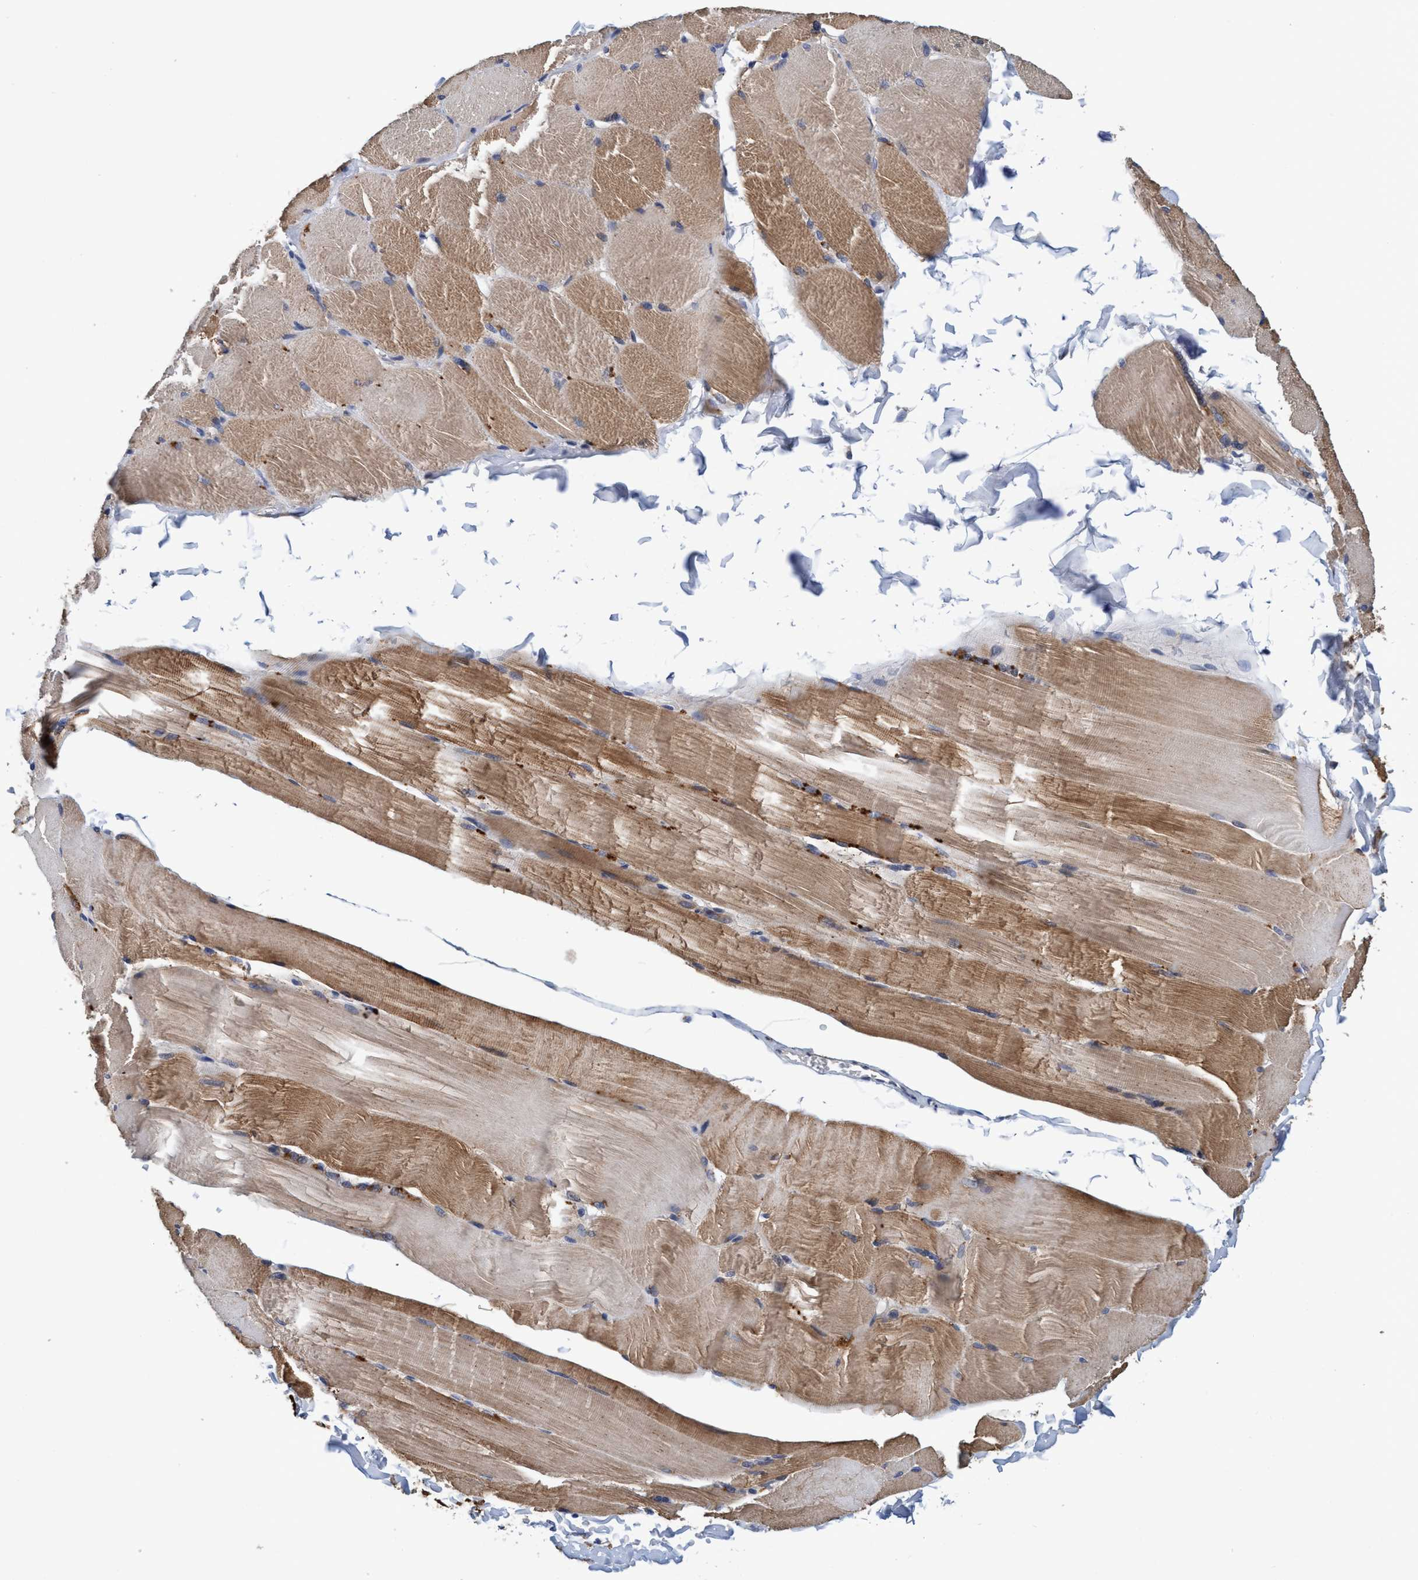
{"staining": {"intensity": "moderate", "quantity": "25%-75%", "location": "cytoplasmic/membranous"}, "tissue": "skeletal muscle", "cell_type": "Myocytes", "image_type": "normal", "snomed": [{"axis": "morphology", "description": "Normal tissue, NOS"}, {"axis": "topography", "description": "Skin"}, {"axis": "topography", "description": "Skeletal muscle"}], "caption": "Moderate cytoplasmic/membranous positivity is identified in about 25%-75% of myocytes in unremarkable skeletal muscle.", "gene": "CALCOCO2", "patient": {"sex": "male", "age": 83}}